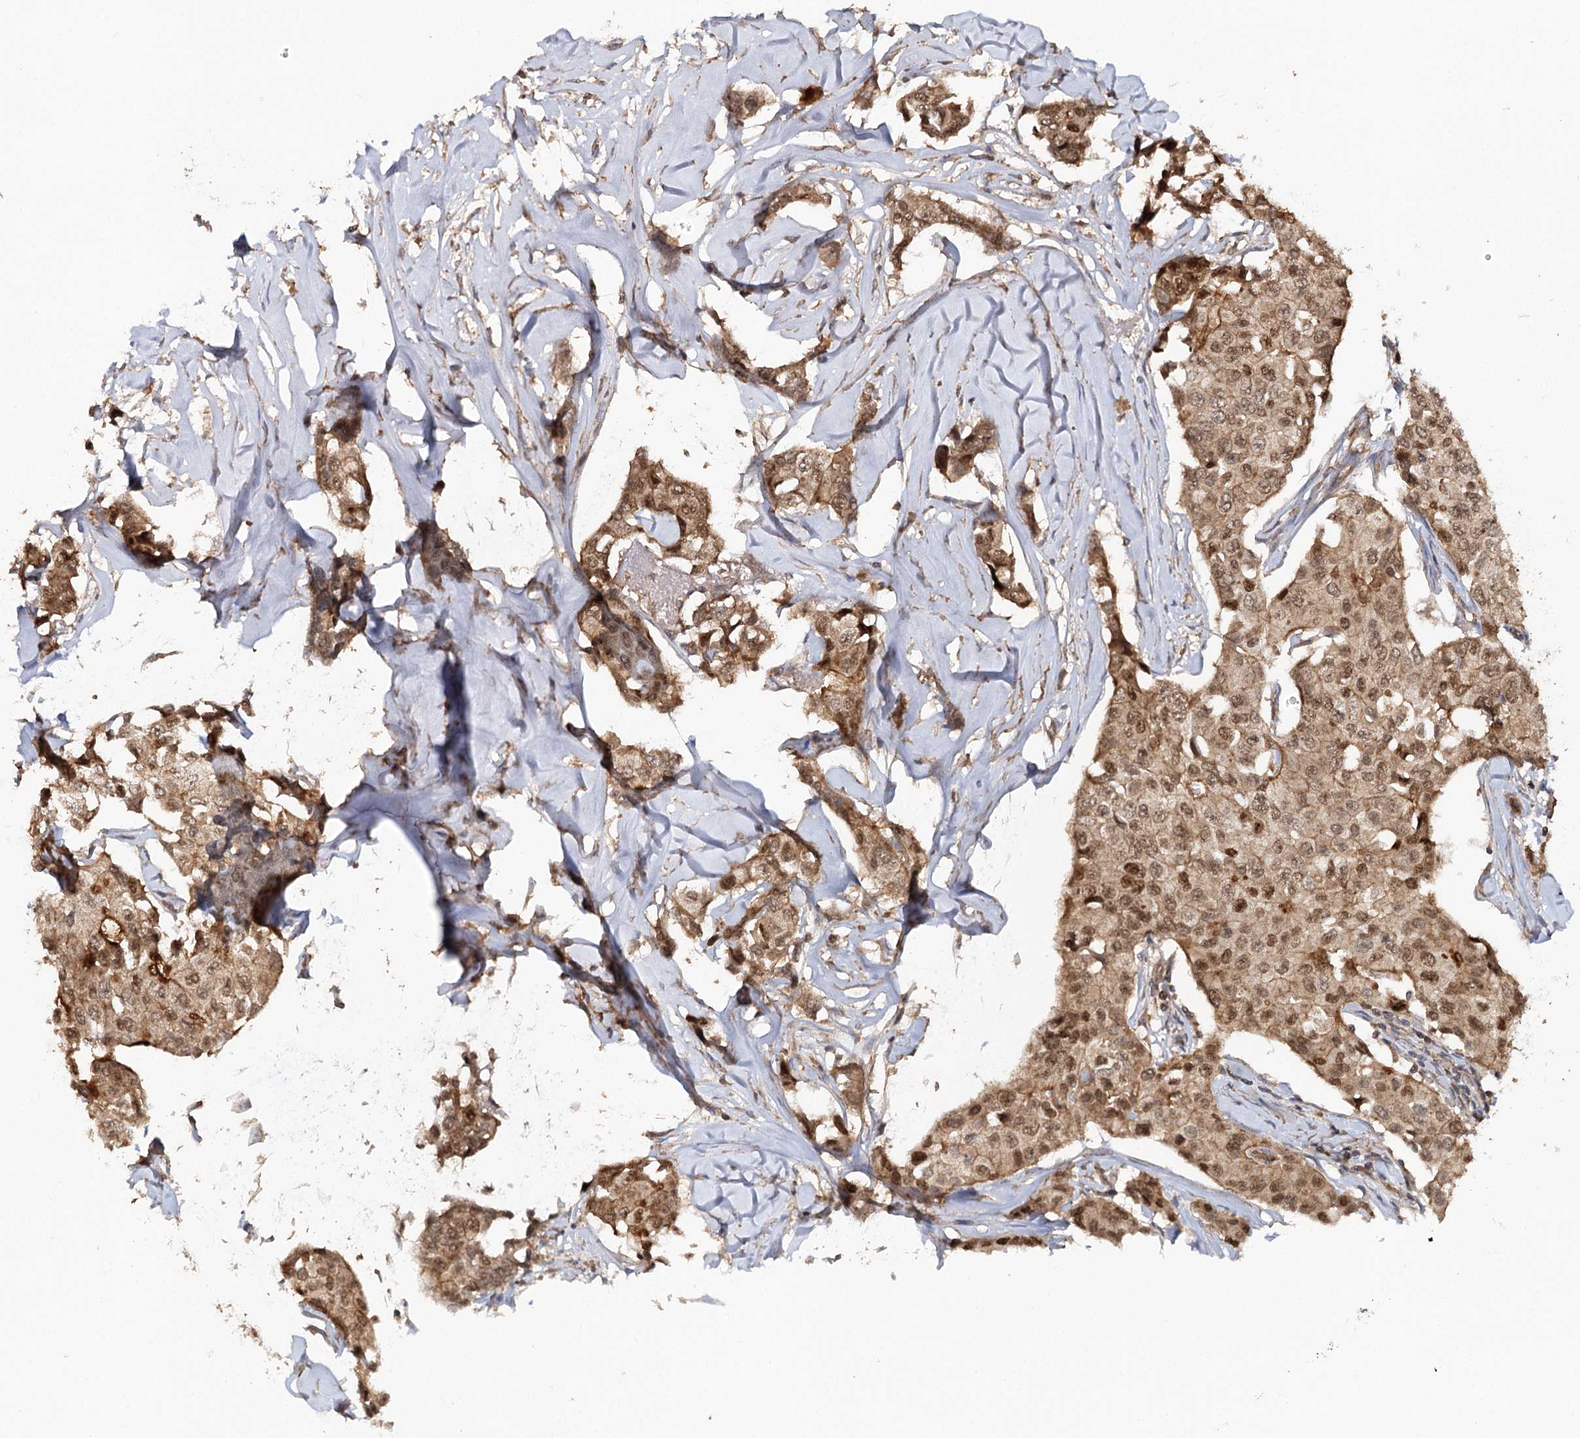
{"staining": {"intensity": "moderate", "quantity": ">75%", "location": "cytoplasmic/membranous,nuclear"}, "tissue": "breast cancer", "cell_type": "Tumor cells", "image_type": "cancer", "snomed": [{"axis": "morphology", "description": "Duct carcinoma"}, {"axis": "topography", "description": "Breast"}], "caption": "Breast infiltrating ductal carcinoma stained with IHC exhibits moderate cytoplasmic/membranous and nuclear staining in about >75% of tumor cells.", "gene": "BCR", "patient": {"sex": "female", "age": 80}}